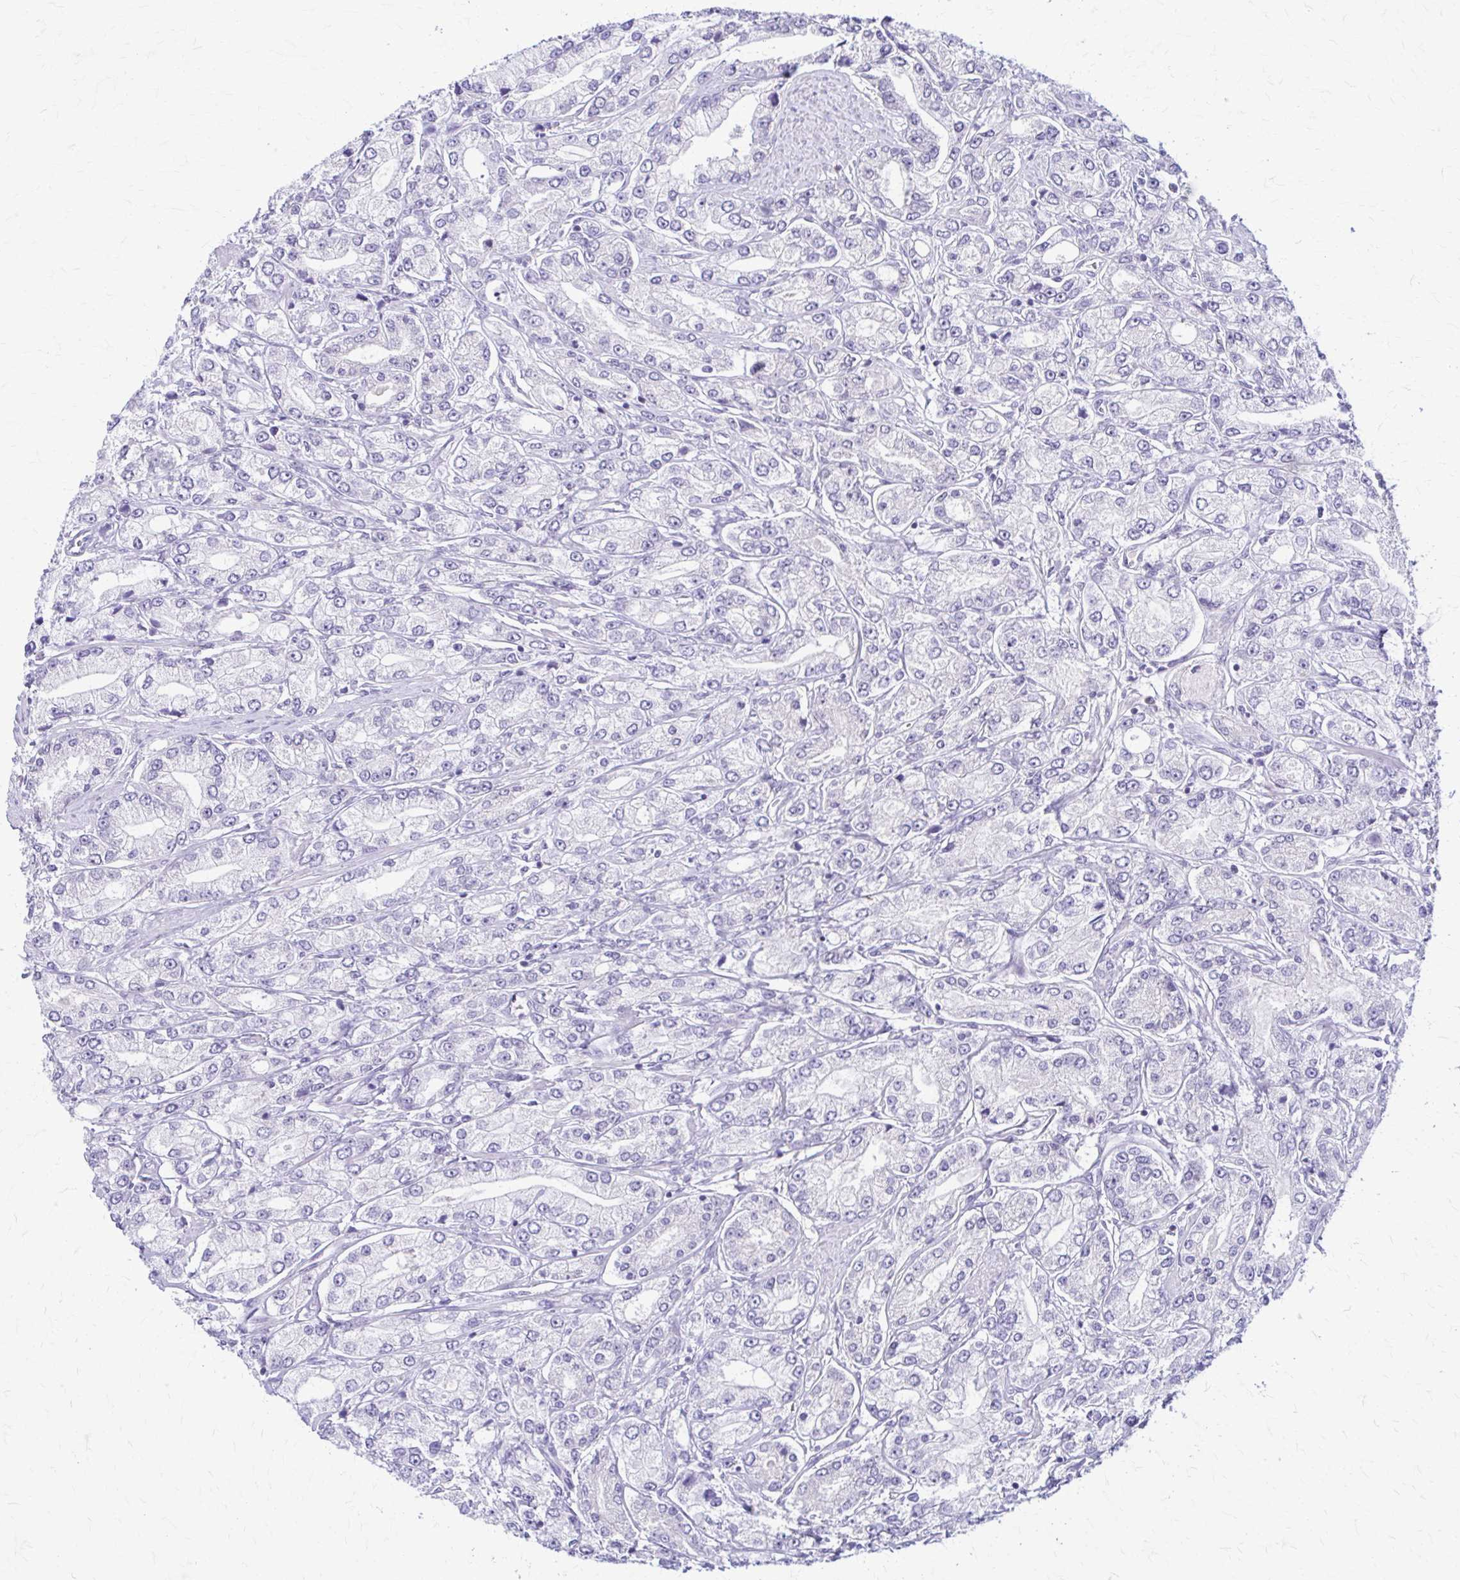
{"staining": {"intensity": "weak", "quantity": "25%-75%", "location": "cytoplasmic/membranous"}, "tissue": "prostate cancer", "cell_type": "Tumor cells", "image_type": "cancer", "snomed": [{"axis": "morphology", "description": "Adenocarcinoma, High grade"}, {"axis": "topography", "description": "Prostate"}], "caption": "Human high-grade adenocarcinoma (prostate) stained for a protein (brown) displays weak cytoplasmic/membranous positive expression in approximately 25%-75% of tumor cells.", "gene": "PIK3AP1", "patient": {"sex": "male", "age": 66}}